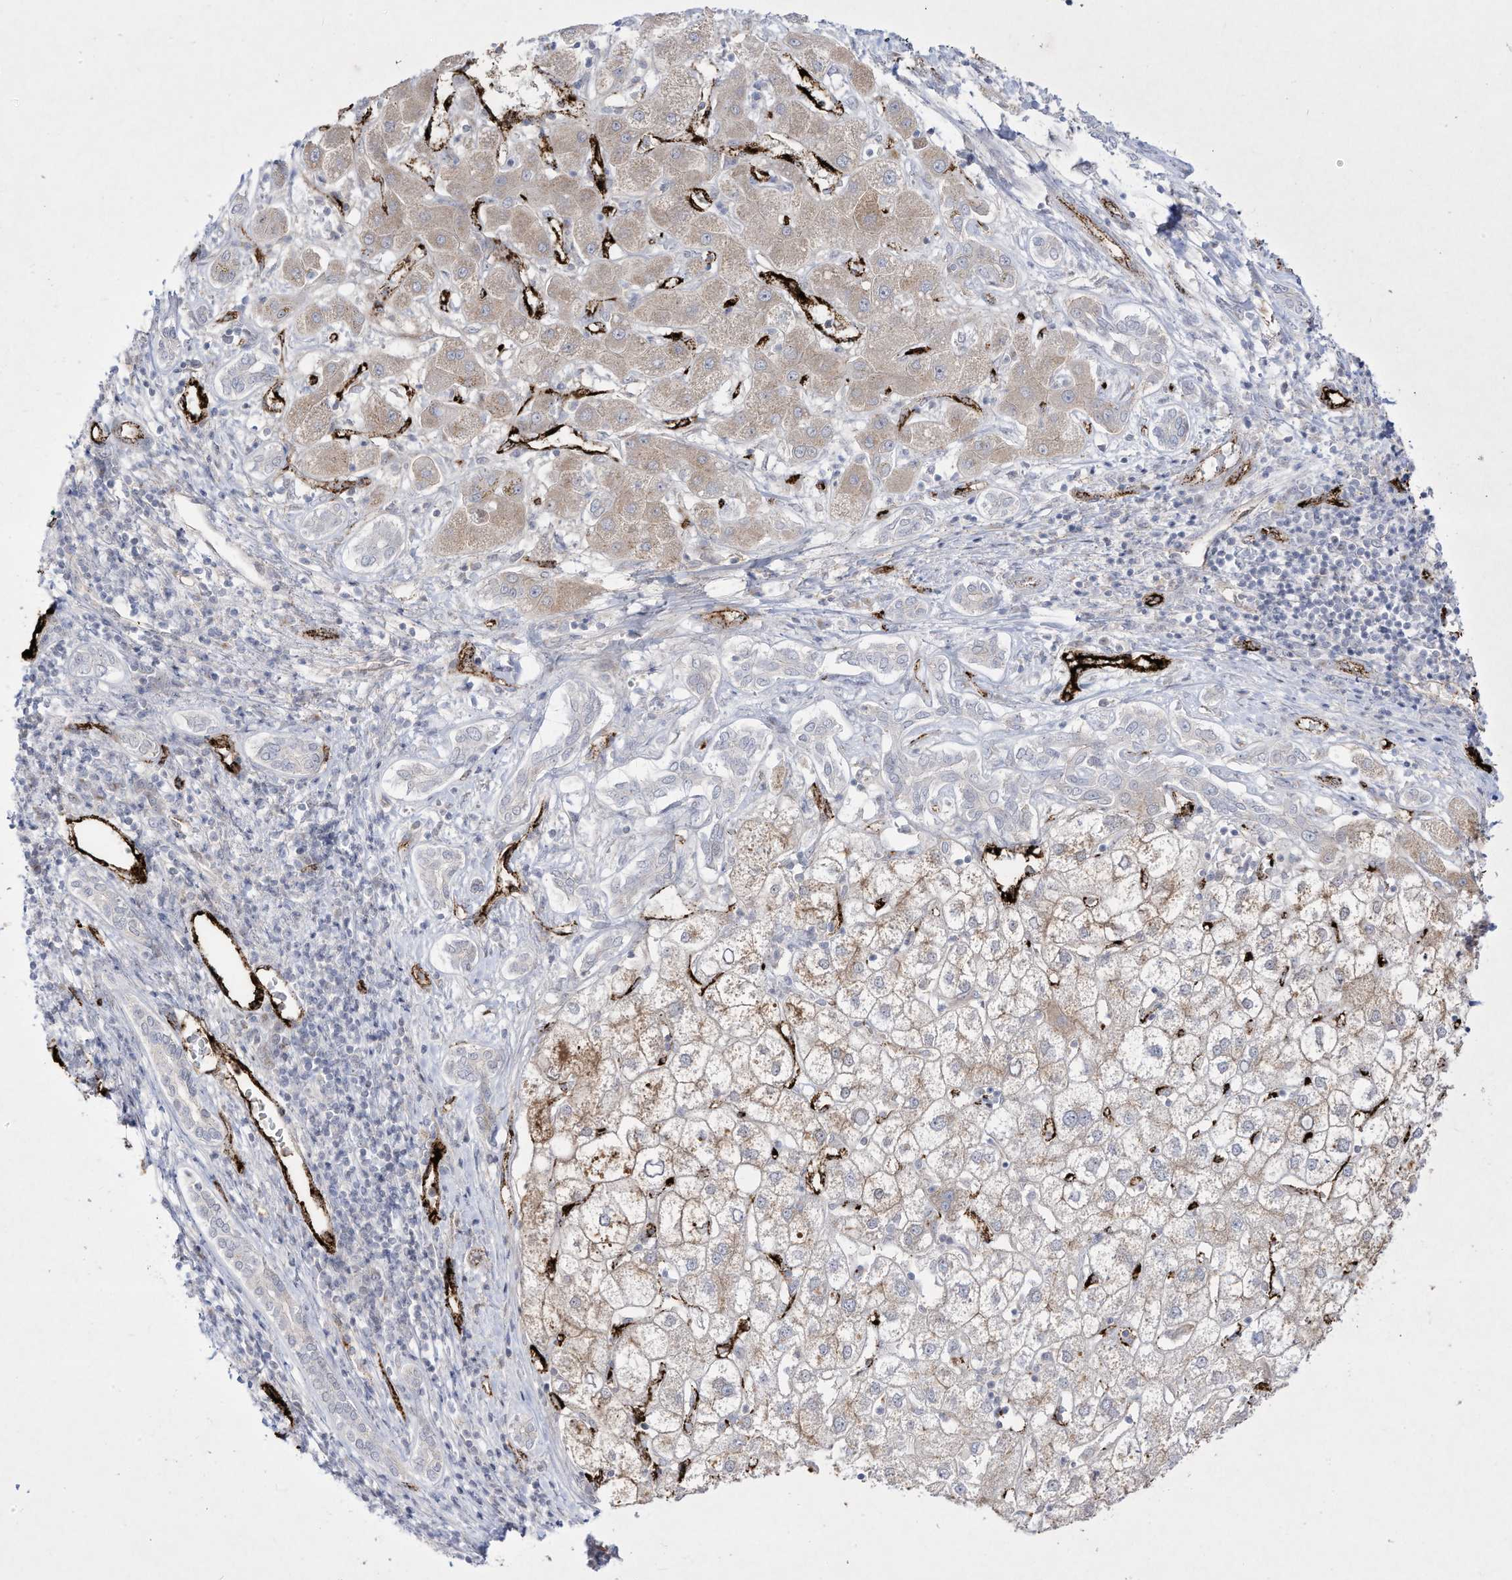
{"staining": {"intensity": "weak", "quantity": "<25%", "location": "cytoplasmic/membranous"}, "tissue": "liver cancer", "cell_type": "Tumor cells", "image_type": "cancer", "snomed": [{"axis": "morphology", "description": "Carcinoma, Hepatocellular, NOS"}, {"axis": "topography", "description": "Liver"}], "caption": "Immunohistochemistry (IHC) image of neoplastic tissue: liver hepatocellular carcinoma stained with DAB displays no significant protein positivity in tumor cells.", "gene": "ZGRF1", "patient": {"sex": "male", "age": 65}}